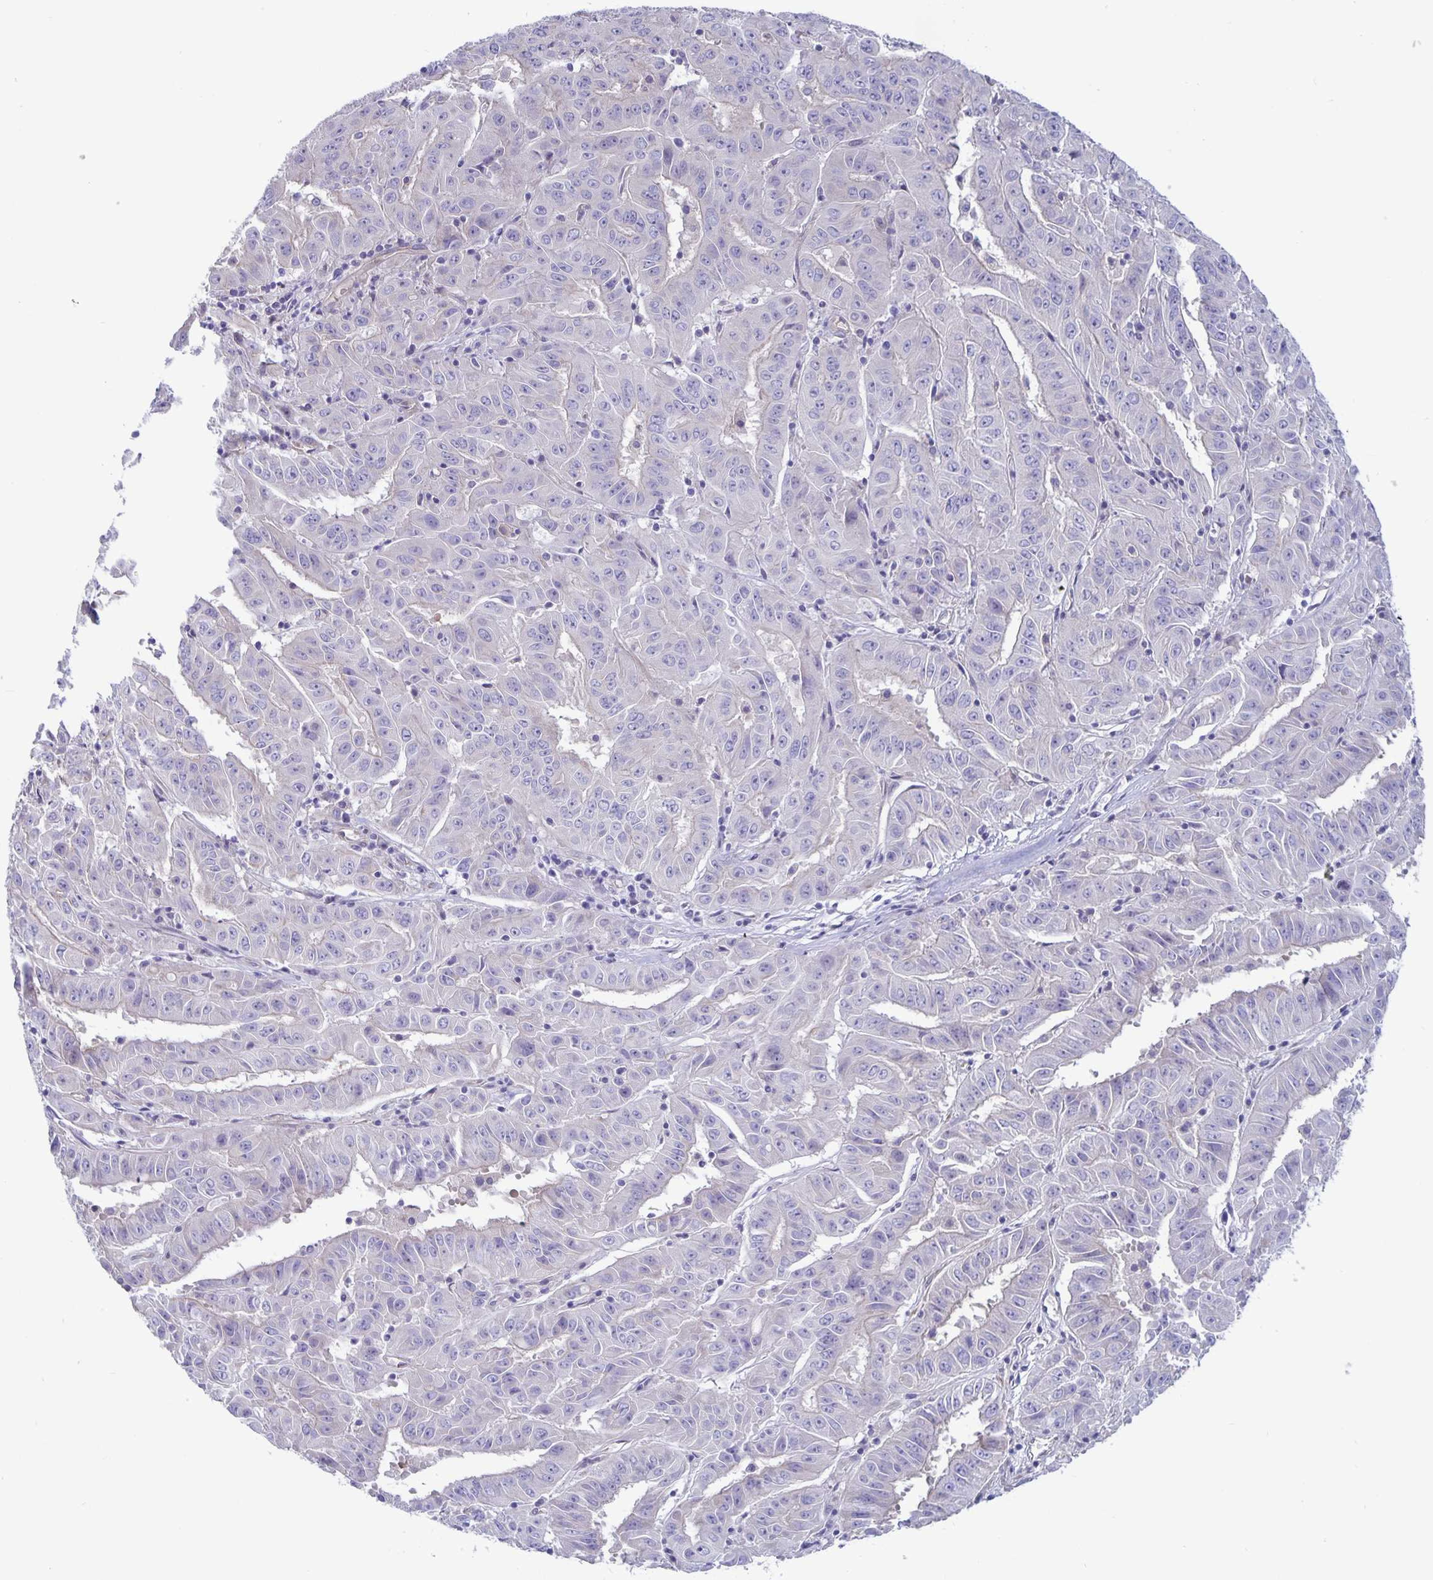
{"staining": {"intensity": "negative", "quantity": "none", "location": "none"}, "tissue": "pancreatic cancer", "cell_type": "Tumor cells", "image_type": "cancer", "snomed": [{"axis": "morphology", "description": "Adenocarcinoma, NOS"}, {"axis": "topography", "description": "Pancreas"}], "caption": "Pancreatic cancer (adenocarcinoma) stained for a protein using immunohistochemistry (IHC) demonstrates no expression tumor cells.", "gene": "PLCB3", "patient": {"sex": "male", "age": 63}}